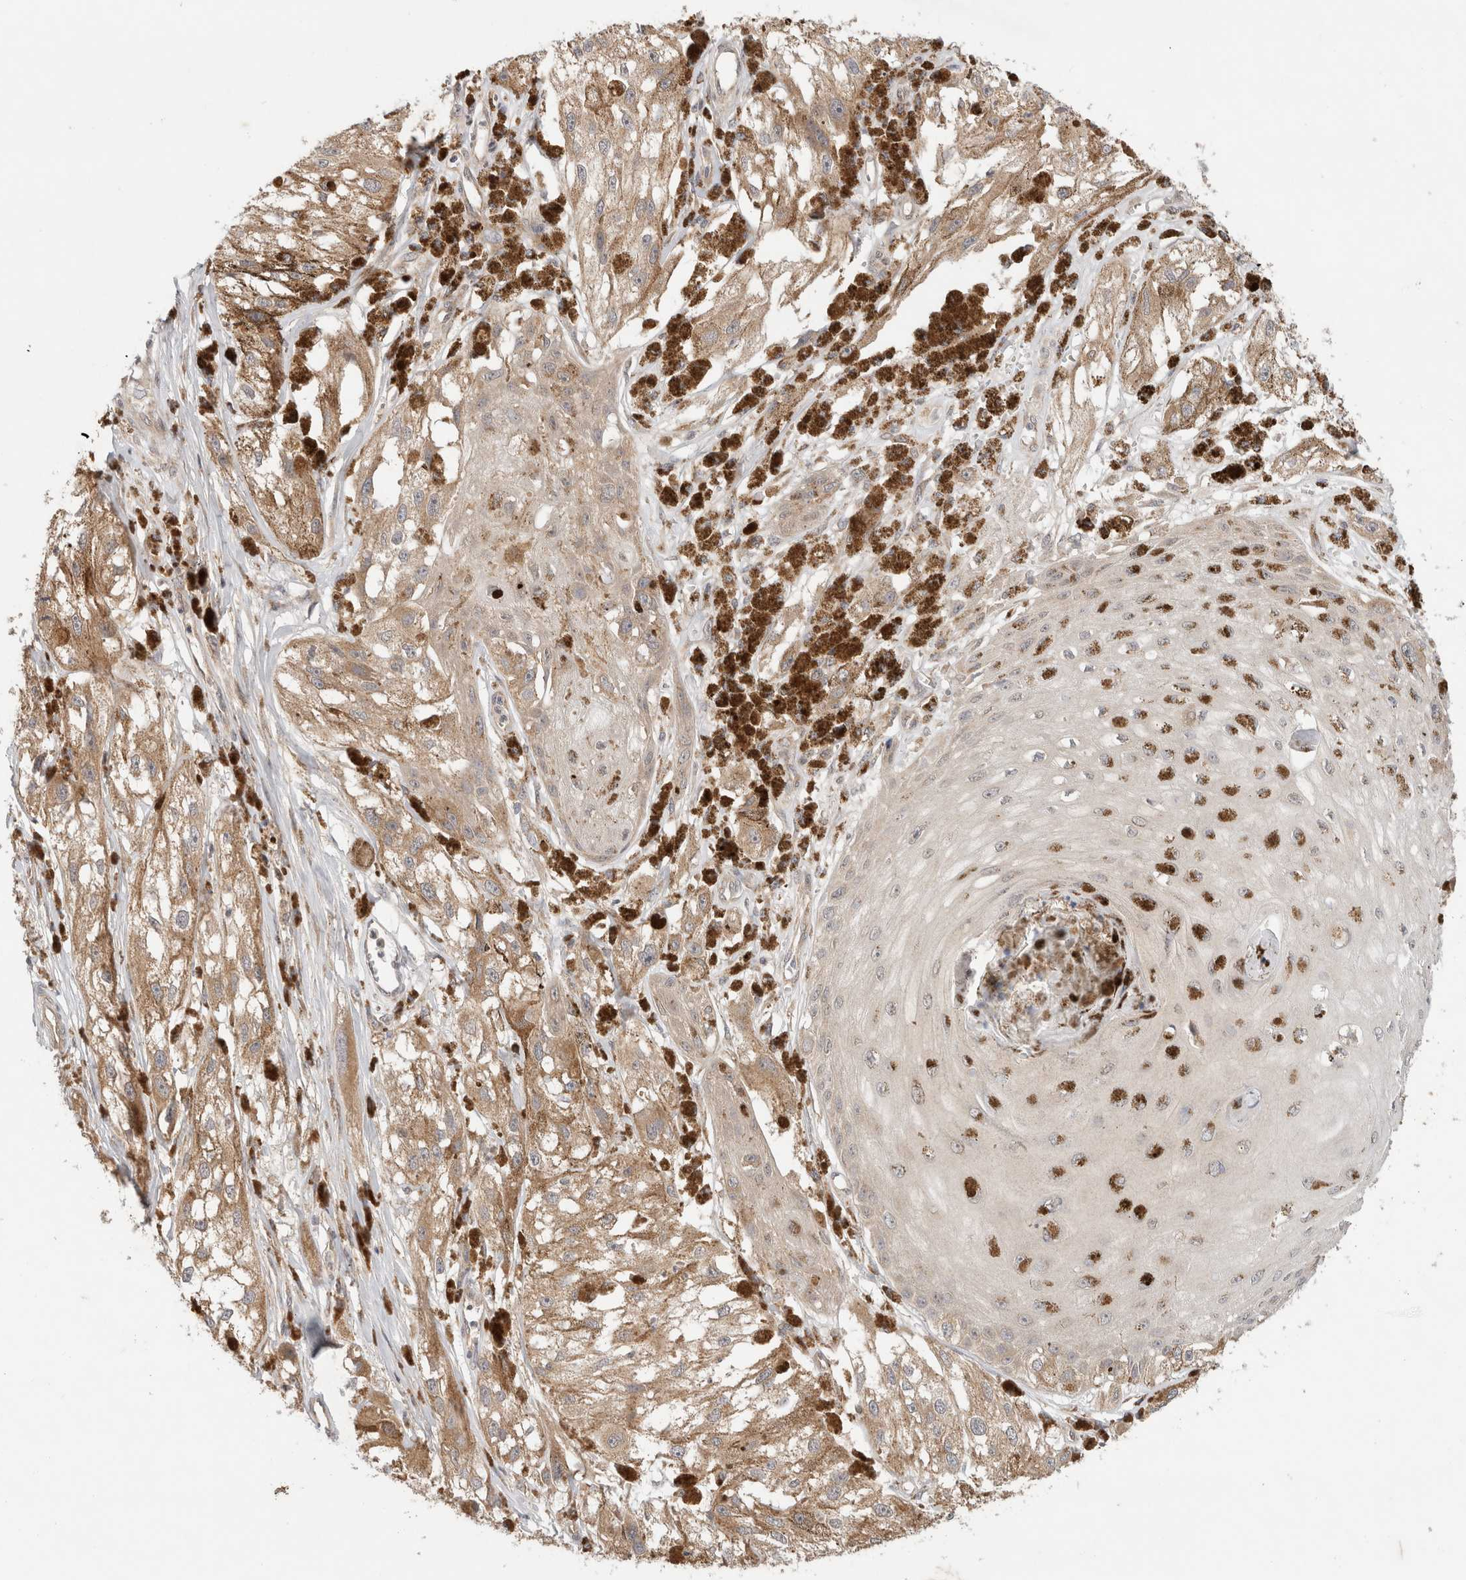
{"staining": {"intensity": "moderate", "quantity": ">75%", "location": "cytoplasmic/membranous"}, "tissue": "melanoma", "cell_type": "Tumor cells", "image_type": "cancer", "snomed": [{"axis": "morphology", "description": "Malignant melanoma, NOS"}, {"axis": "topography", "description": "Skin"}], "caption": "Melanoma stained for a protein (brown) shows moderate cytoplasmic/membranous positive staining in approximately >75% of tumor cells.", "gene": "SGK1", "patient": {"sex": "male", "age": 88}}